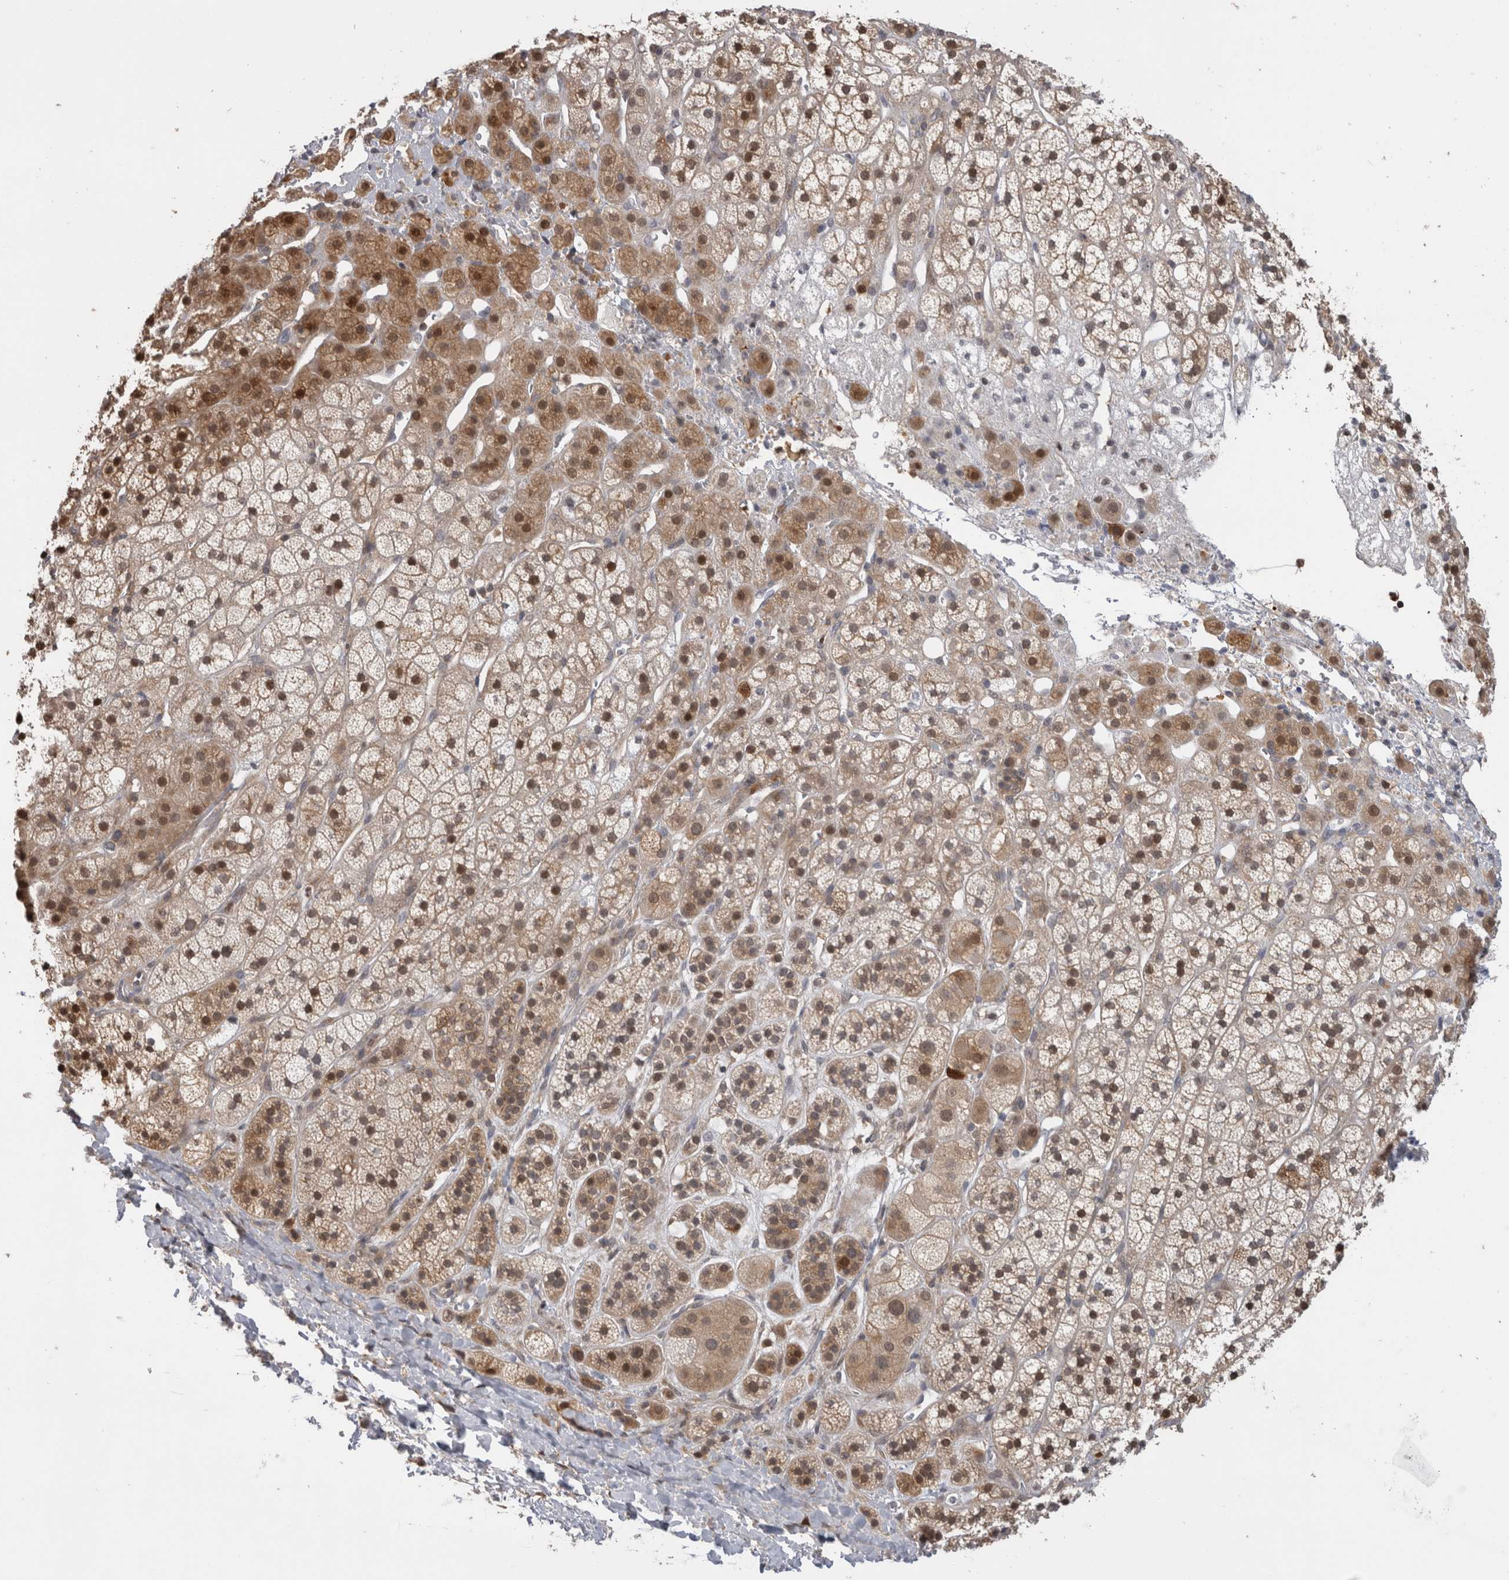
{"staining": {"intensity": "strong", "quantity": ">75%", "location": "cytoplasmic/membranous,nuclear"}, "tissue": "adrenal gland", "cell_type": "Glandular cells", "image_type": "normal", "snomed": [{"axis": "morphology", "description": "Normal tissue, NOS"}, {"axis": "topography", "description": "Adrenal gland"}], "caption": "Immunohistochemical staining of unremarkable human adrenal gland exhibits >75% levels of strong cytoplasmic/membranous,nuclear protein positivity in approximately >75% of glandular cells. (IHC, brightfield microscopy, high magnification).", "gene": "USH1G", "patient": {"sex": "male", "age": 56}}